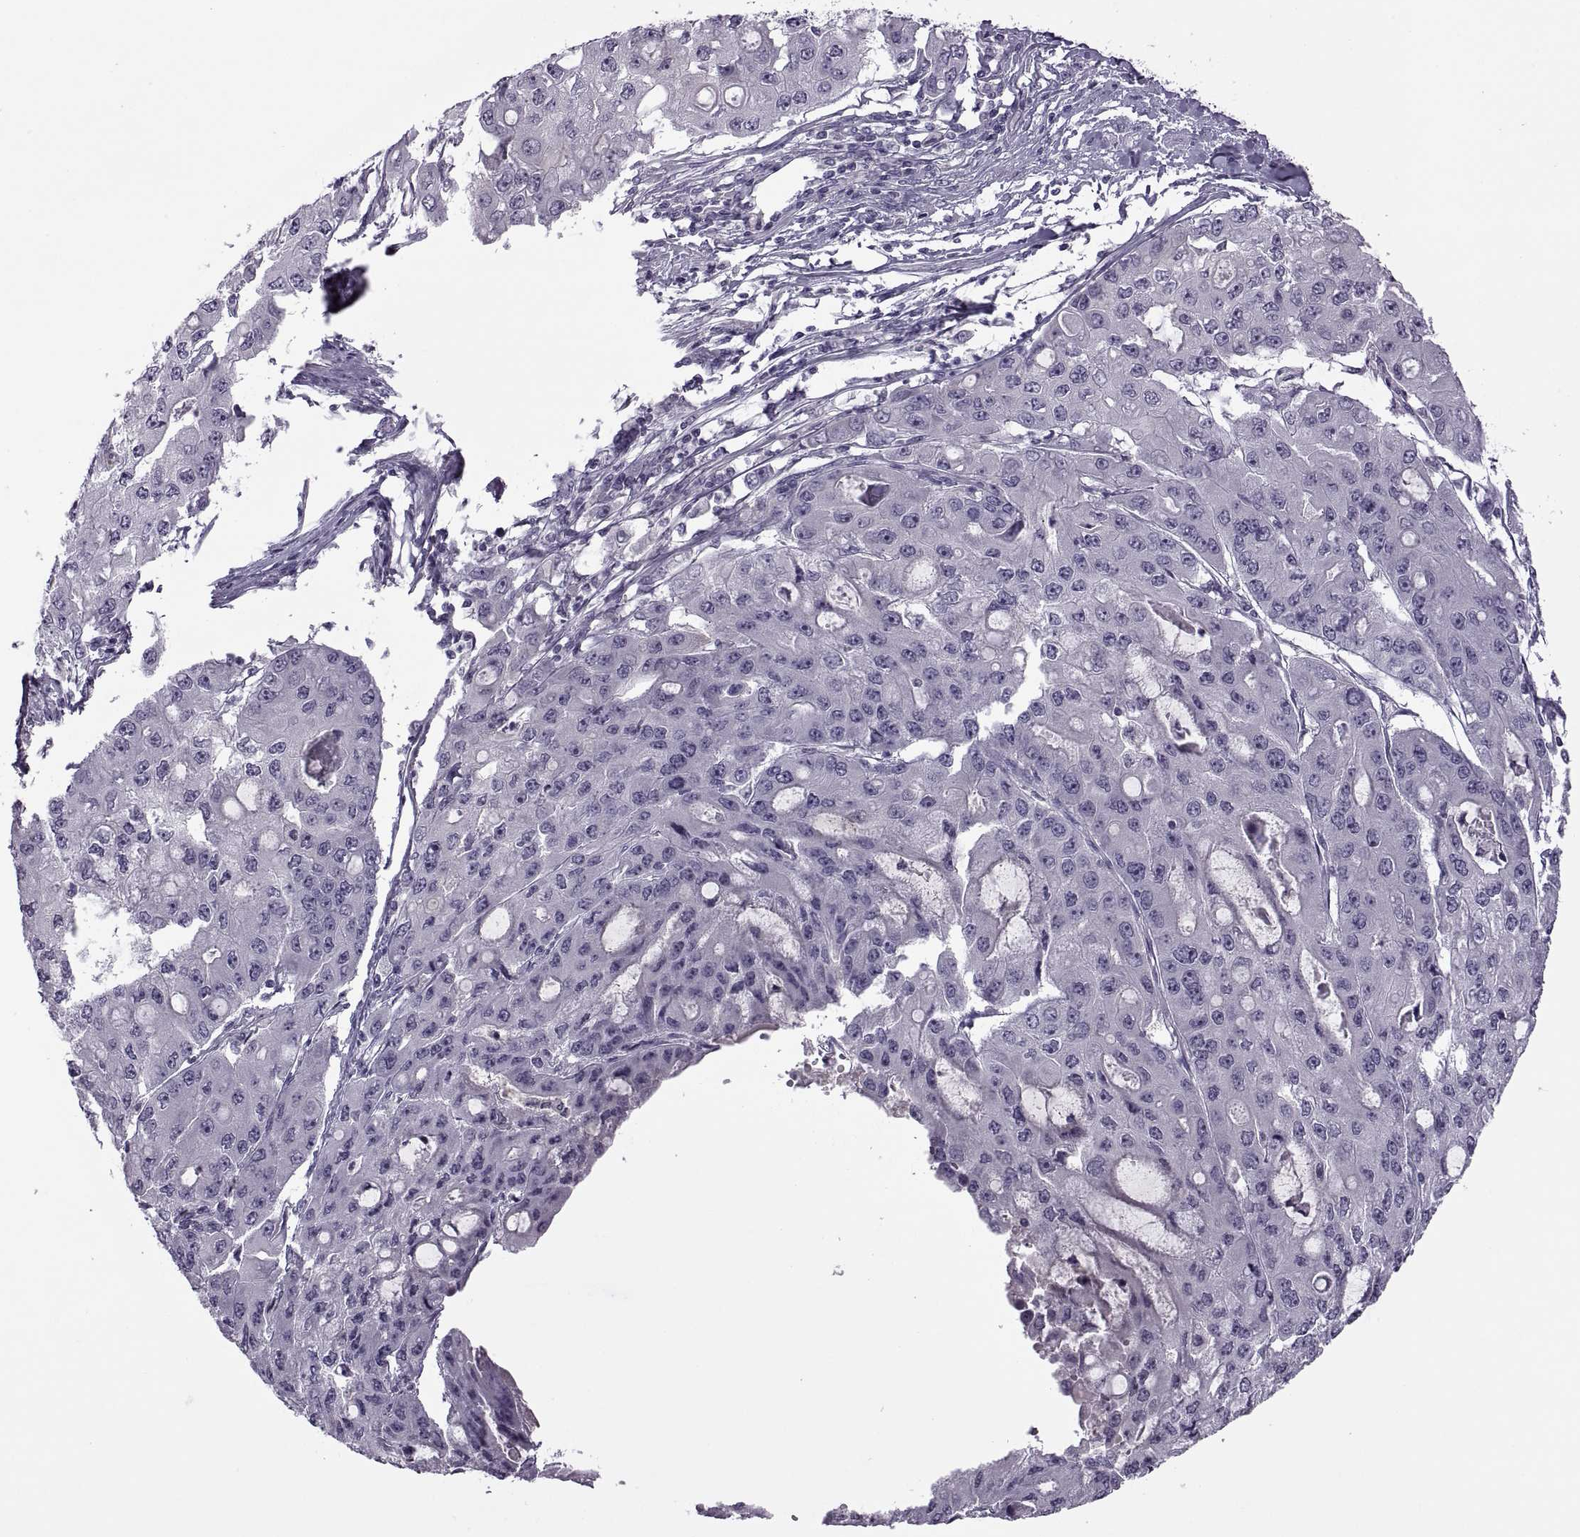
{"staining": {"intensity": "negative", "quantity": "none", "location": "none"}, "tissue": "ovarian cancer", "cell_type": "Tumor cells", "image_type": "cancer", "snomed": [{"axis": "morphology", "description": "Cystadenocarcinoma, serous, NOS"}, {"axis": "topography", "description": "Ovary"}], "caption": "DAB immunohistochemical staining of serous cystadenocarcinoma (ovarian) demonstrates no significant positivity in tumor cells. (DAB (3,3'-diaminobenzidine) IHC, high magnification).", "gene": "RSPH6A", "patient": {"sex": "female", "age": 56}}